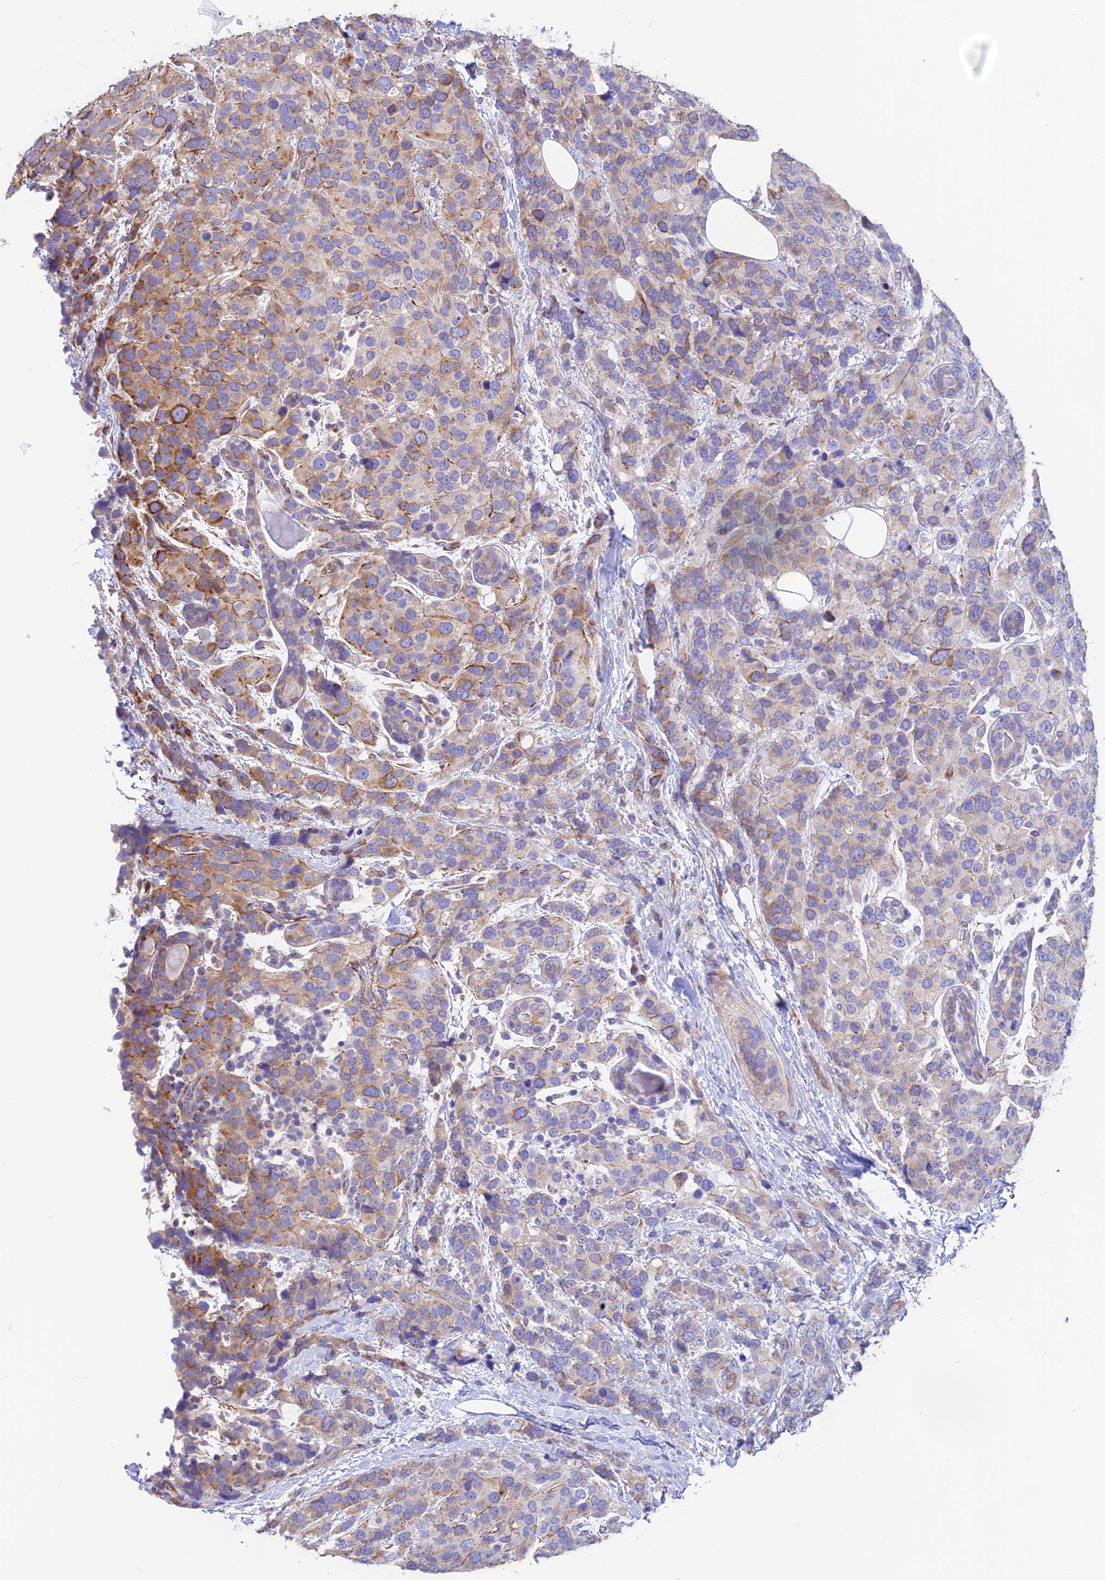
{"staining": {"intensity": "moderate", "quantity": "<25%", "location": "cytoplasmic/membranous"}, "tissue": "breast cancer", "cell_type": "Tumor cells", "image_type": "cancer", "snomed": [{"axis": "morphology", "description": "Lobular carcinoma"}, {"axis": "topography", "description": "Breast"}], "caption": "IHC photomicrograph of neoplastic tissue: breast cancer stained using immunohistochemistry demonstrates low levels of moderate protein expression localized specifically in the cytoplasmic/membranous of tumor cells, appearing as a cytoplasmic/membranous brown color.", "gene": "EMC3", "patient": {"sex": "female", "age": 59}}